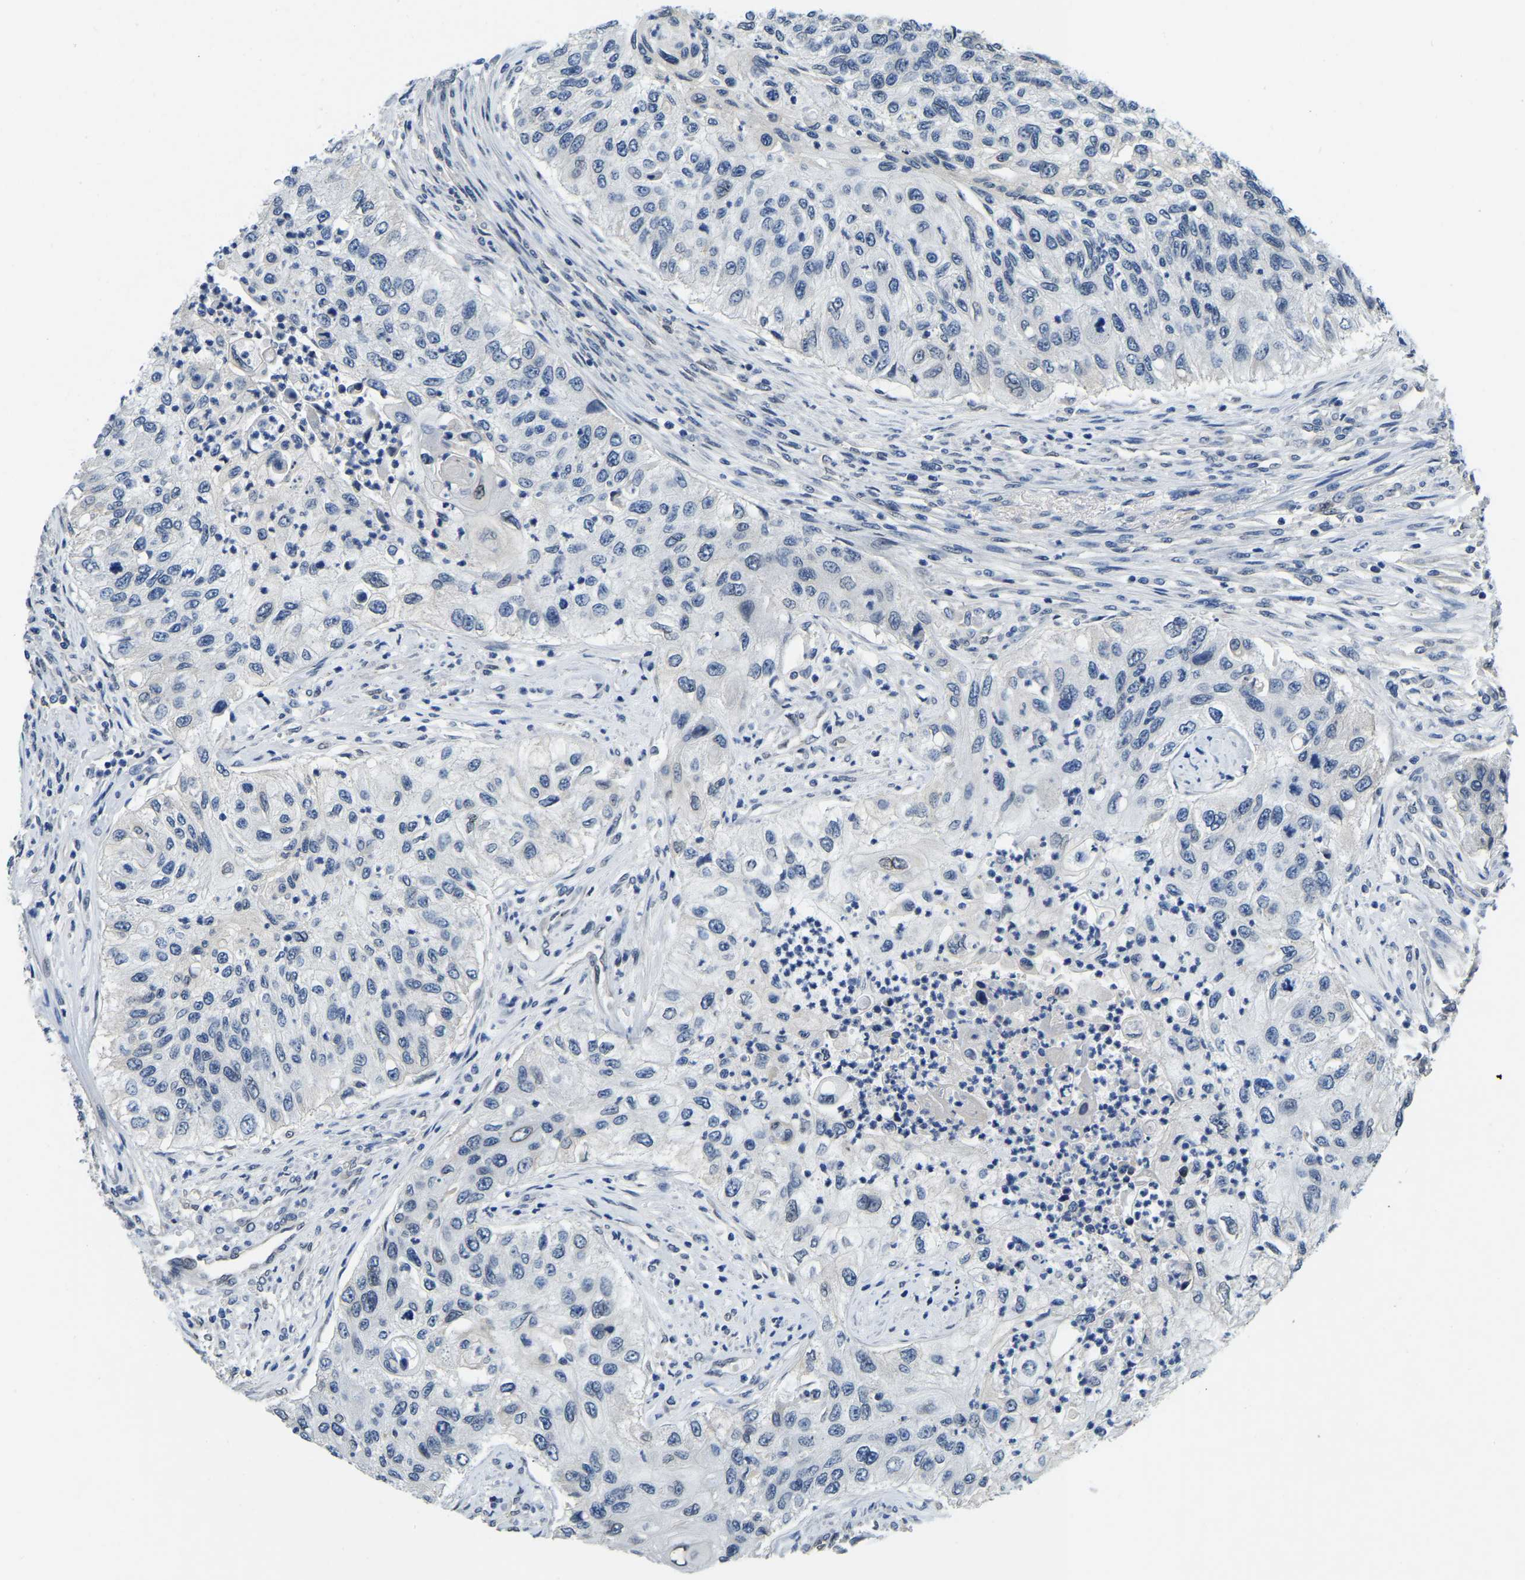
{"staining": {"intensity": "negative", "quantity": "none", "location": "none"}, "tissue": "urothelial cancer", "cell_type": "Tumor cells", "image_type": "cancer", "snomed": [{"axis": "morphology", "description": "Urothelial carcinoma, High grade"}, {"axis": "topography", "description": "Urinary bladder"}], "caption": "An immunohistochemistry micrograph of high-grade urothelial carcinoma is shown. There is no staining in tumor cells of high-grade urothelial carcinoma.", "gene": "RANBP2", "patient": {"sex": "female", "age": 60}}